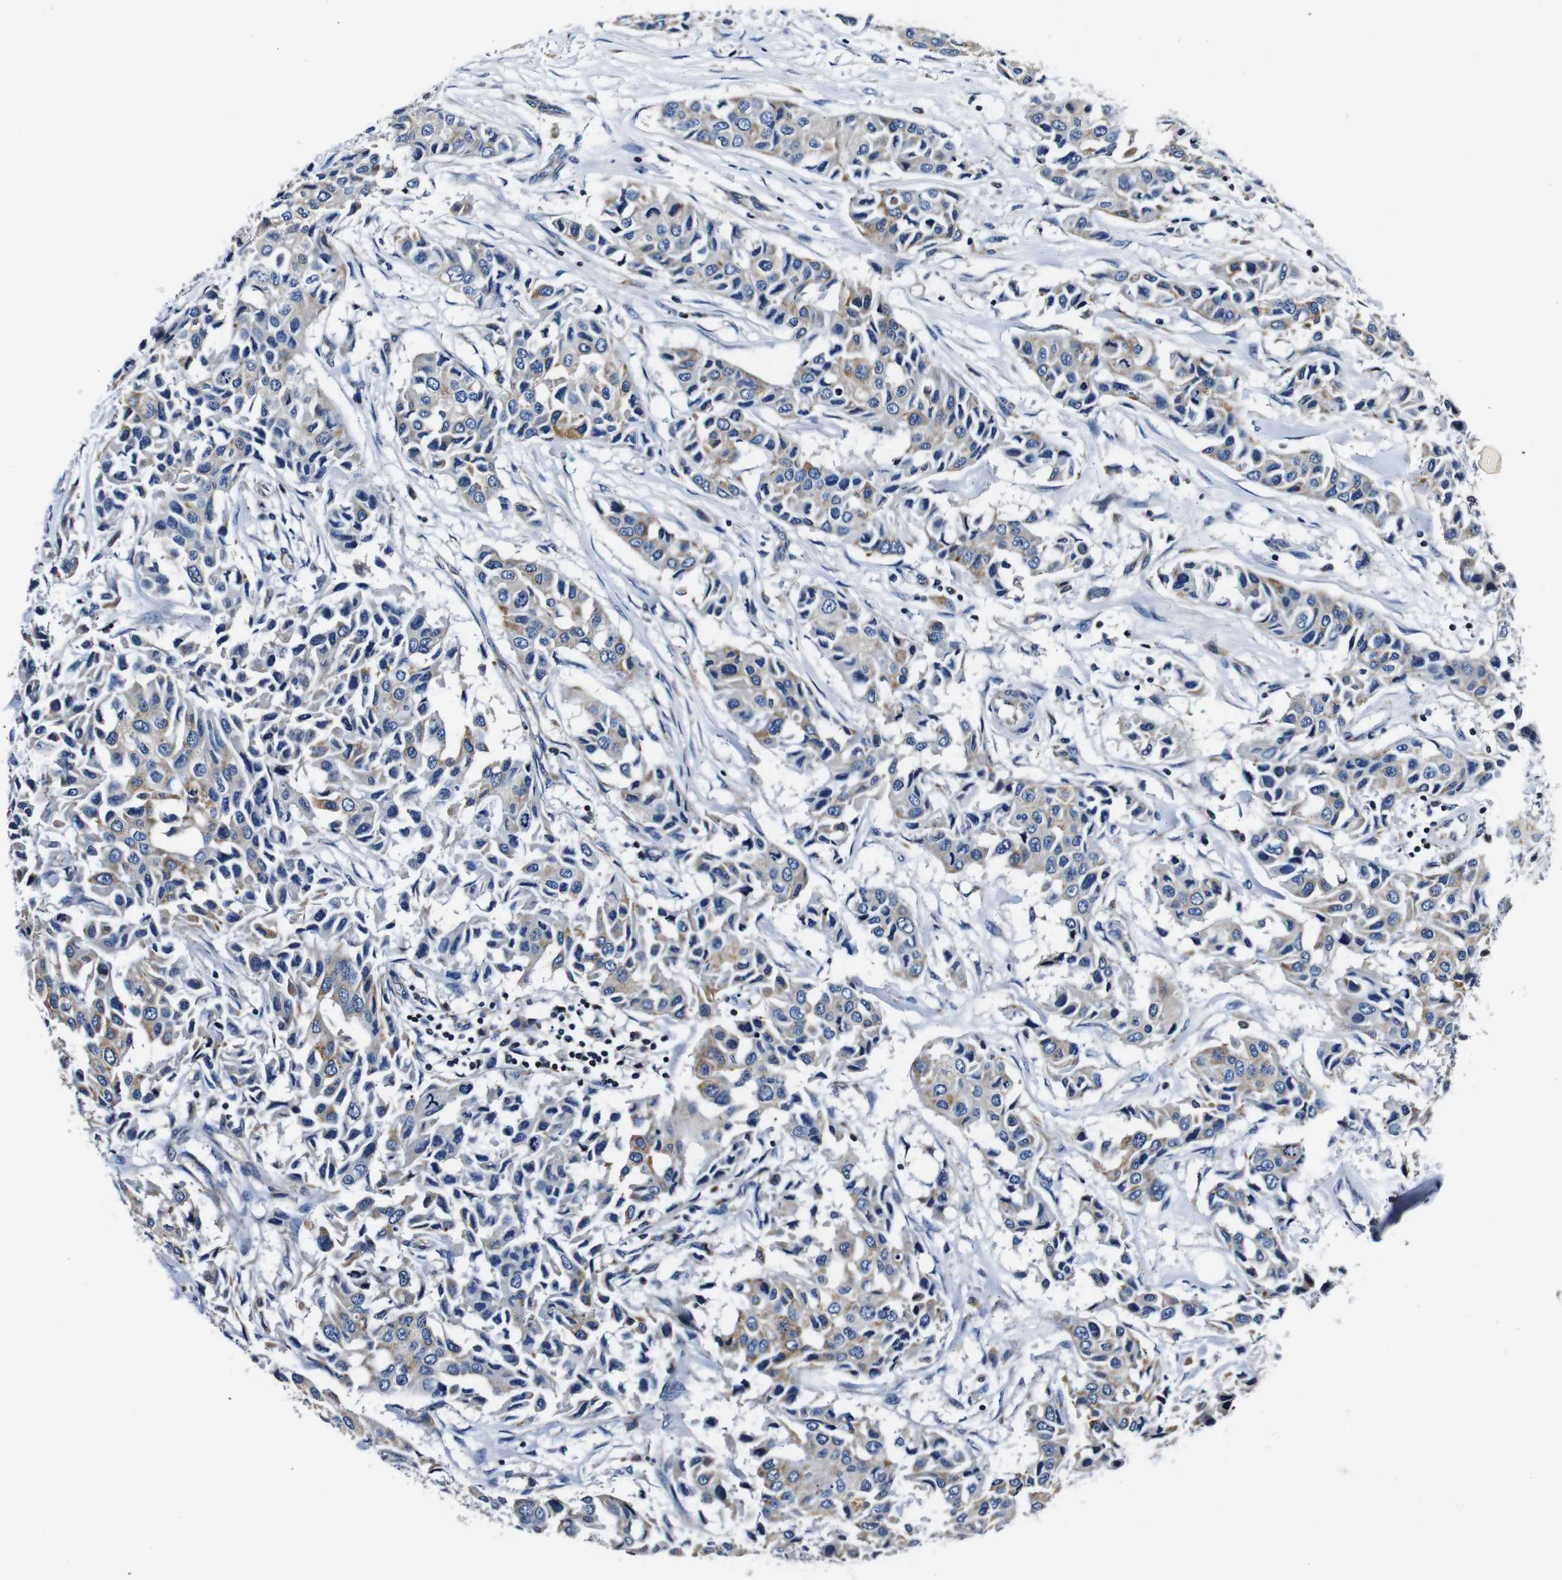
{"staining": {"intensity": "moderate", "quantity": "25%-75%", "location": "cytoplasmic/membranous"}, "tissue": "breast cancer", "cell_type": "Tumor cells", "image_type": "cancer", "snomed": [{"axis": "morphology", "description": "Duct carcinoma"}, {"axis": "topography", "description": "Breast"}], "caption": "The photomicrograph reveals a brown stain indicating the presence of a protein in the cytoplasmic/membranous of tumor cells in breast cancer. (DAB = brown stain, brightfield microscopy at high magnification).", "gene": "HK1", "patient": {"sex": "female", "age": 80}}